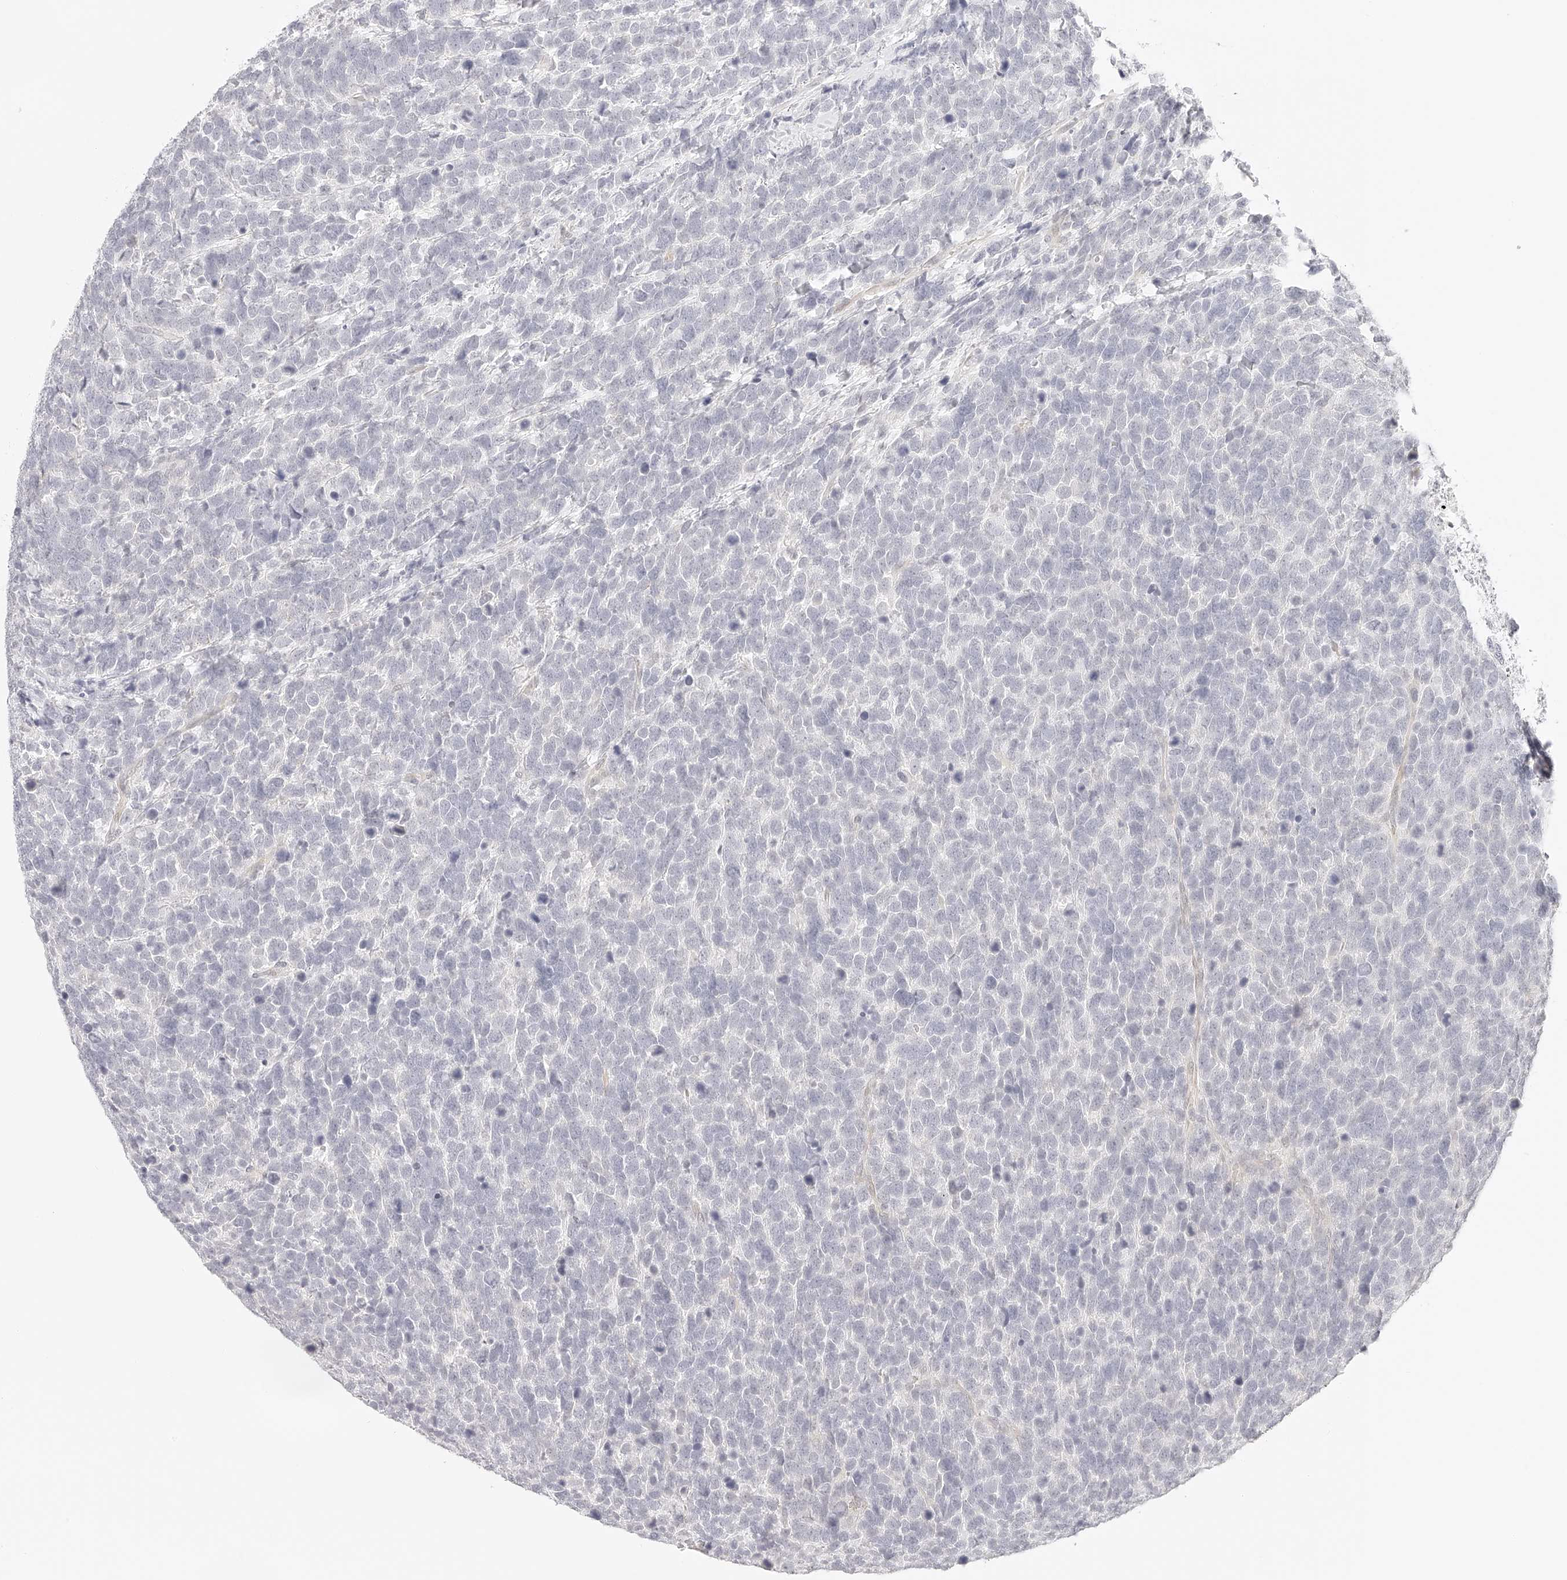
{"staining": {"intensity": "negative", "quantity": "none", "location": "none"}, "tissue": "urothelial cancer", "cell_type": "Tumor cells", "image_type": "cancer", "snomed": [{"axis": "morphology", "description": "Urothelial carcinoma, High grade"}, {"axis": "topography", "description": "Urinary bladder"}], "caption": "Immunohistochemistry (IHC) image of neoplastic tissue: human high-grade urothelial carcinoma stained with DAB shows no significant protein positivity in tumor cells.", "gene": "ZFP69", "patient": {"sex": "female", "age": 82}}